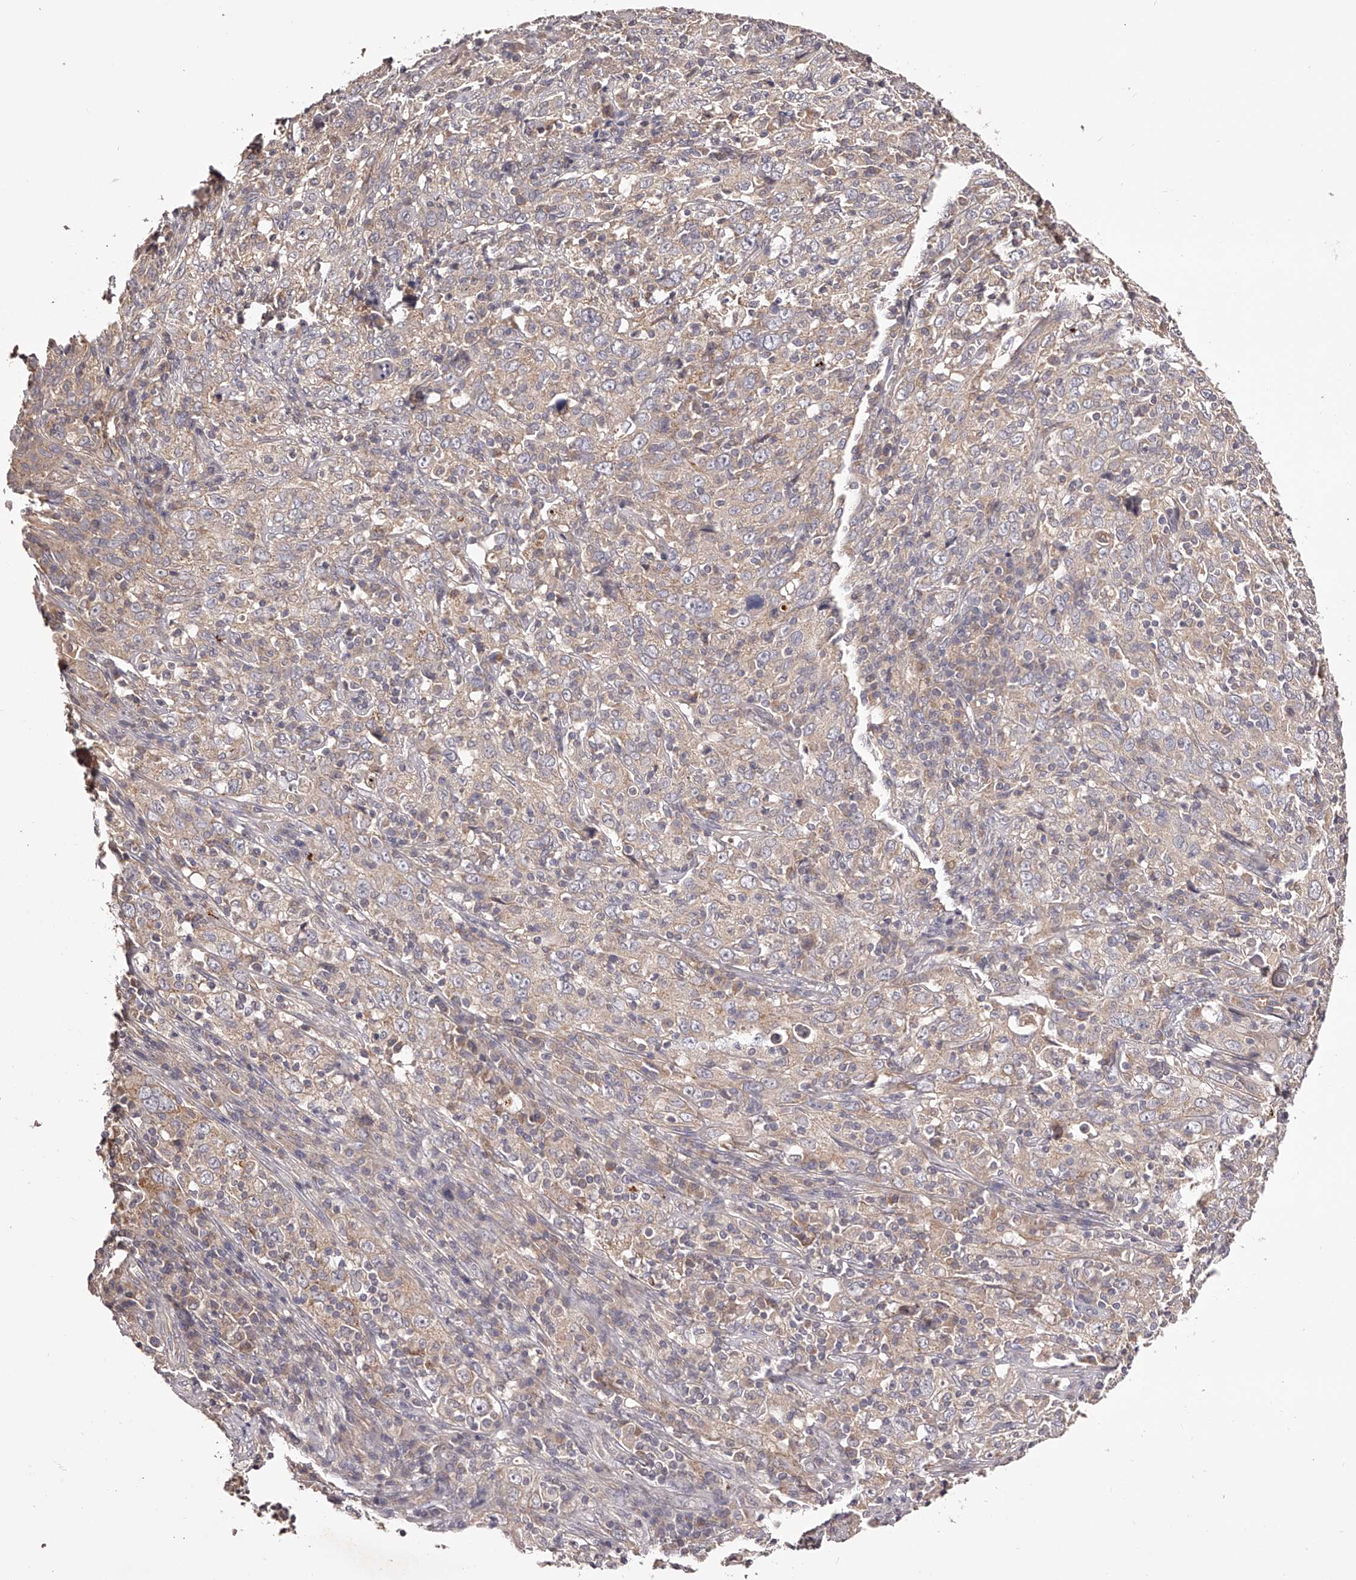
{"staining": {"intensity": "weak", "quantity": ">75%", "location": "cytoplasmic/membranous"}, "tissue": "cervical cancer", "cell_type": "Tumor cells", "image_type": "cancer", "snomed": [{"axis": "morphology", "description": "Squamous cell carcinoma, NOS"}, {"axis": "topography", "description": "Cervix"}], "caption": "Weak cytoplasmic/membranous staining for a protein is seen in approximately >75% of tumor cells of squamous cell carcinoma (cervical) using immunohistochemistry (IHC).", "gene": "ODF2L", "patient": {"sex": "female", "age": 46}}